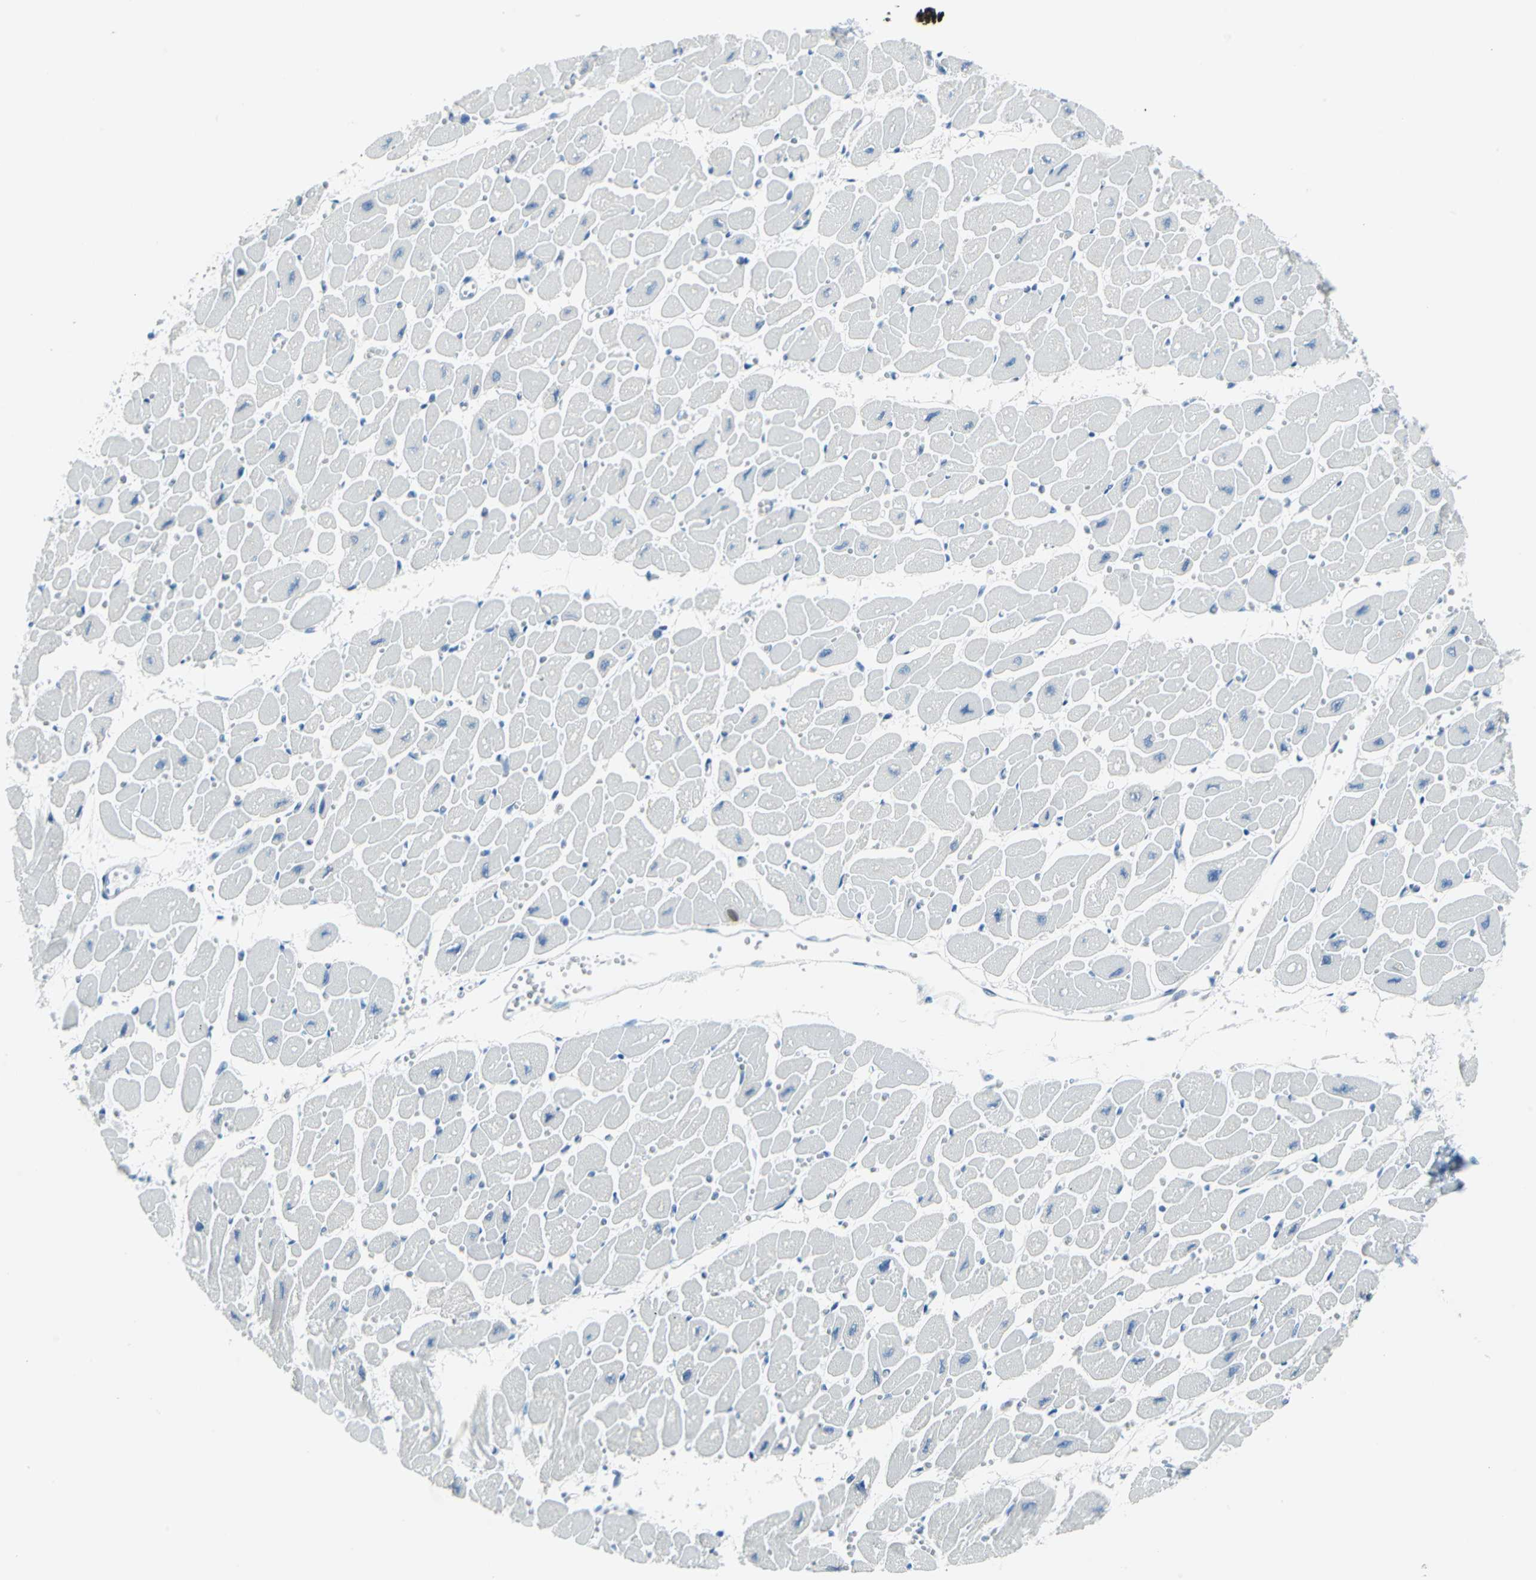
{"staining": {"intensity": "negative", "quantity": "none", "location": "none"}, "tissue": "heart muscle", "cell_type": "Cardiomyocytes", "image_type": "normal", "snomed": [{"axis": "morphology", "description": "Normal tissue, NOS"}, {"axis": "topography", "description": "Heart"}], "caption": "A histopathology image of human heart muscle is negative for staining in cardiomyocytes. Nuclei are stained in blue.", "gene": "CYB5A", "patient": {"sex": "female", "age": 54}}